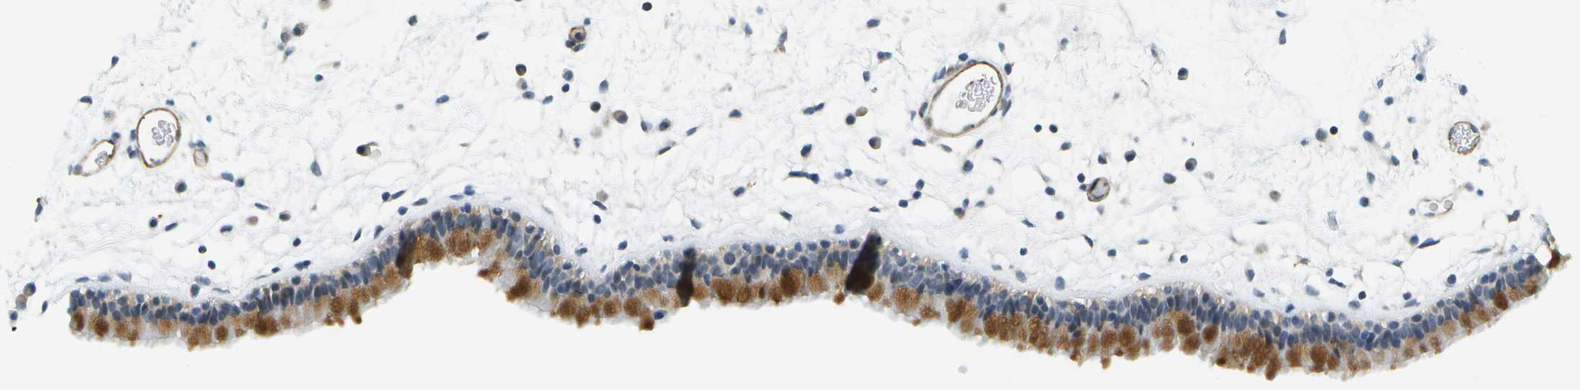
{"staining": {"intensity": "moderate", "quantity": "25%-75%", "location": "cytoplasmic/membranous"}, "tissue": "nasopharynx", "cell_type": "Respiratory epithelial cells", "image_type": "normal", "snomed": [{"axis": "morphology", "description": "Normal tissue, NOS"}, {"axis": "morphology", "description": "Inflammation, NOS"}, {"axis": "topography", "description": "Nasopharynx"}], "caption": "A histopathology image of nasopharynx stained for a protein shows moderate cytoplasmic/membranous brown staining in respiratory epithelial cells.", "gene": "KIAA0040", "patient": {"sex": "male", "age": 48}}